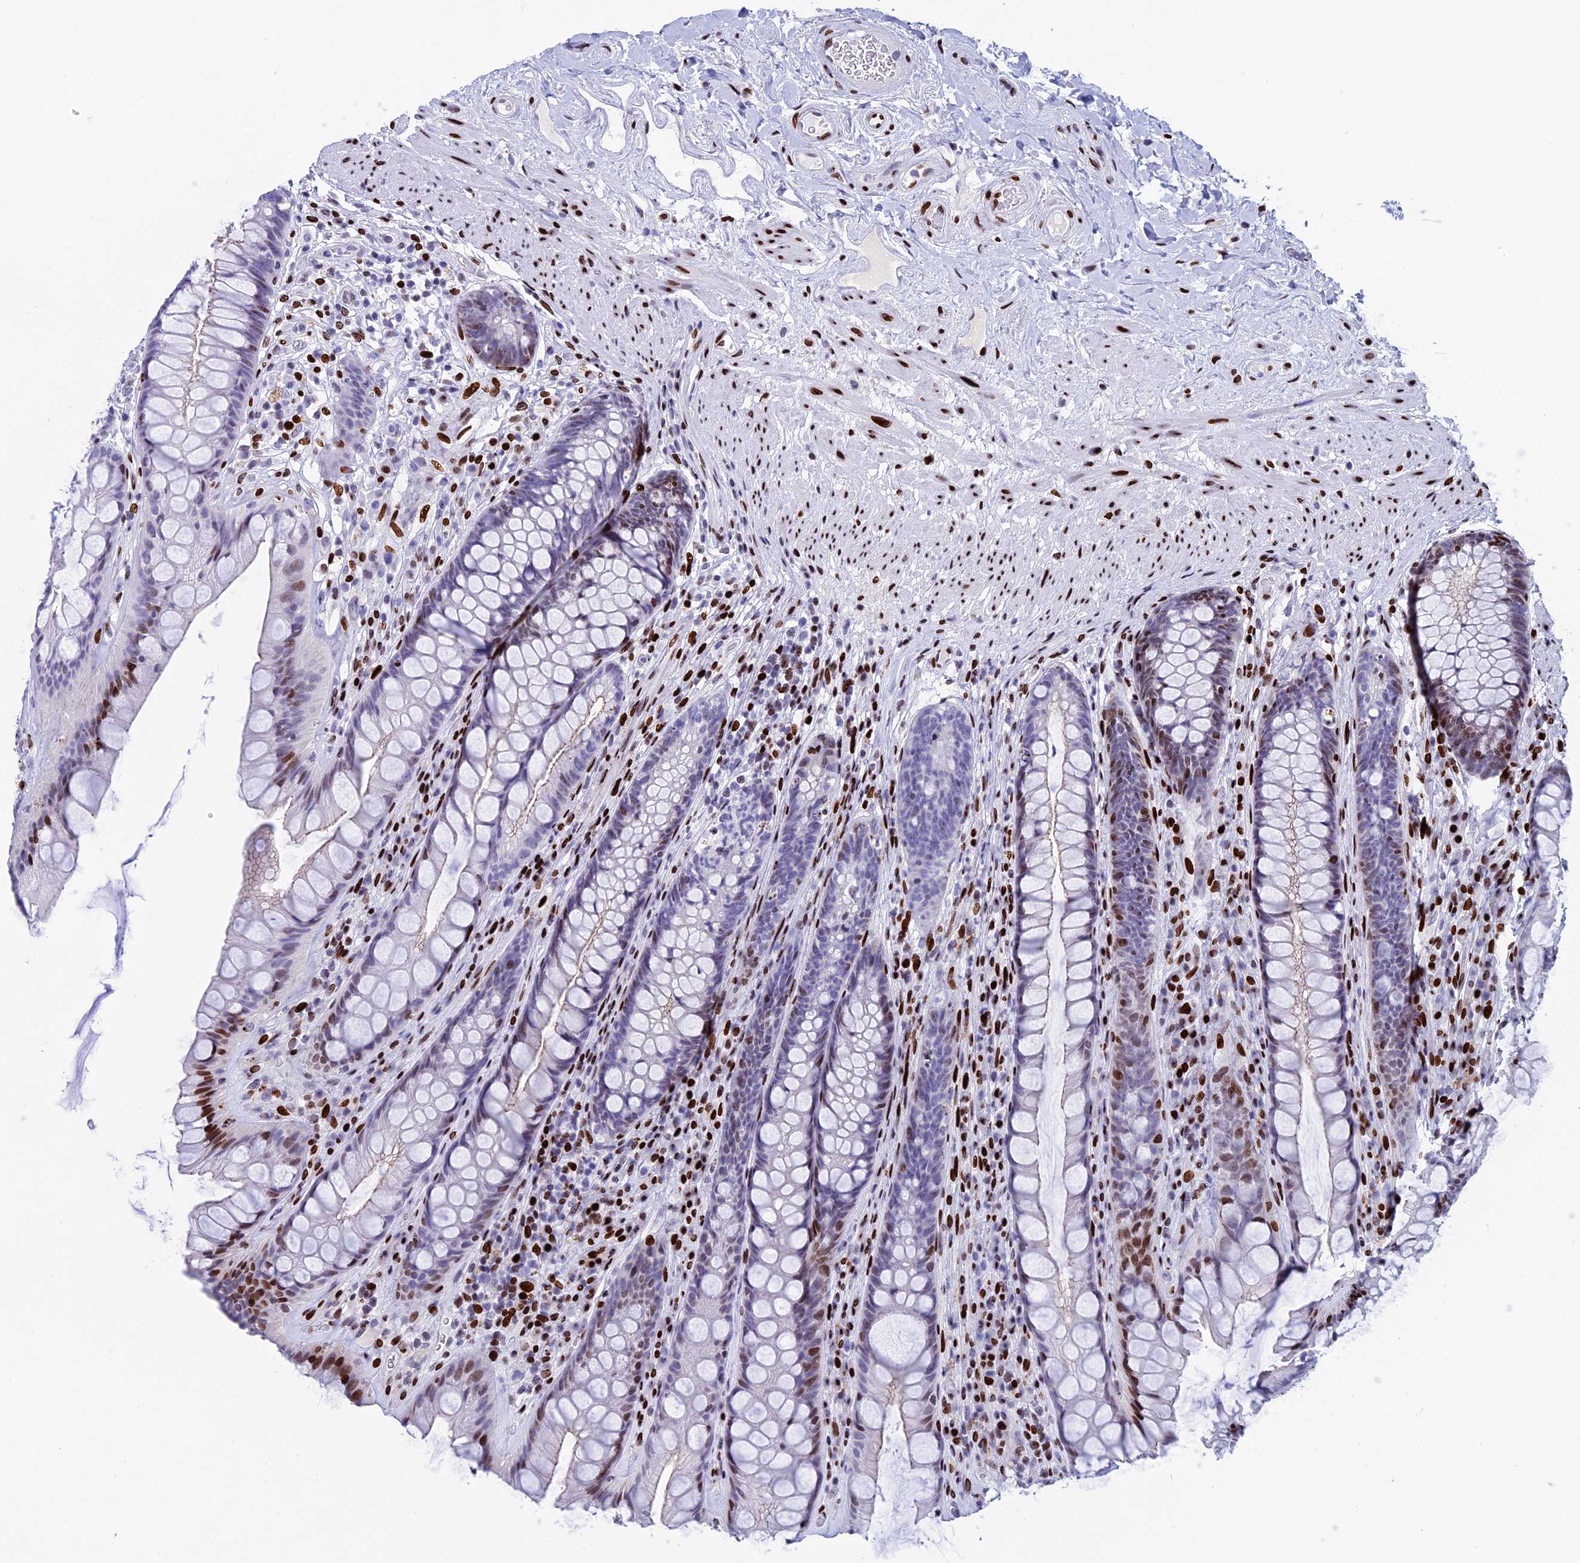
{"staining": {"intensity": "strong", "quantity": "<25%", "location": "nuclear"}, "tissue": "rectum", "cell_type": "Glandular cells", "image_type": "normal", "snomed": [{"axis": "morphology", "description": "Normal tissue, NOS"}, {"axis": "topography", "description": "Rectum"}], "caption": "Protein analysis of benign rectum exhibits strong nuclear staining in approximately <25% of glandular cells. The staining was performed using DAB to visualize the protein expression in brown, while the nuclei were stained in blue with hematoxylin (Magnification: 20x).", "gene": "BTBD3", "patient": {"sex": "male", "age": 74}}